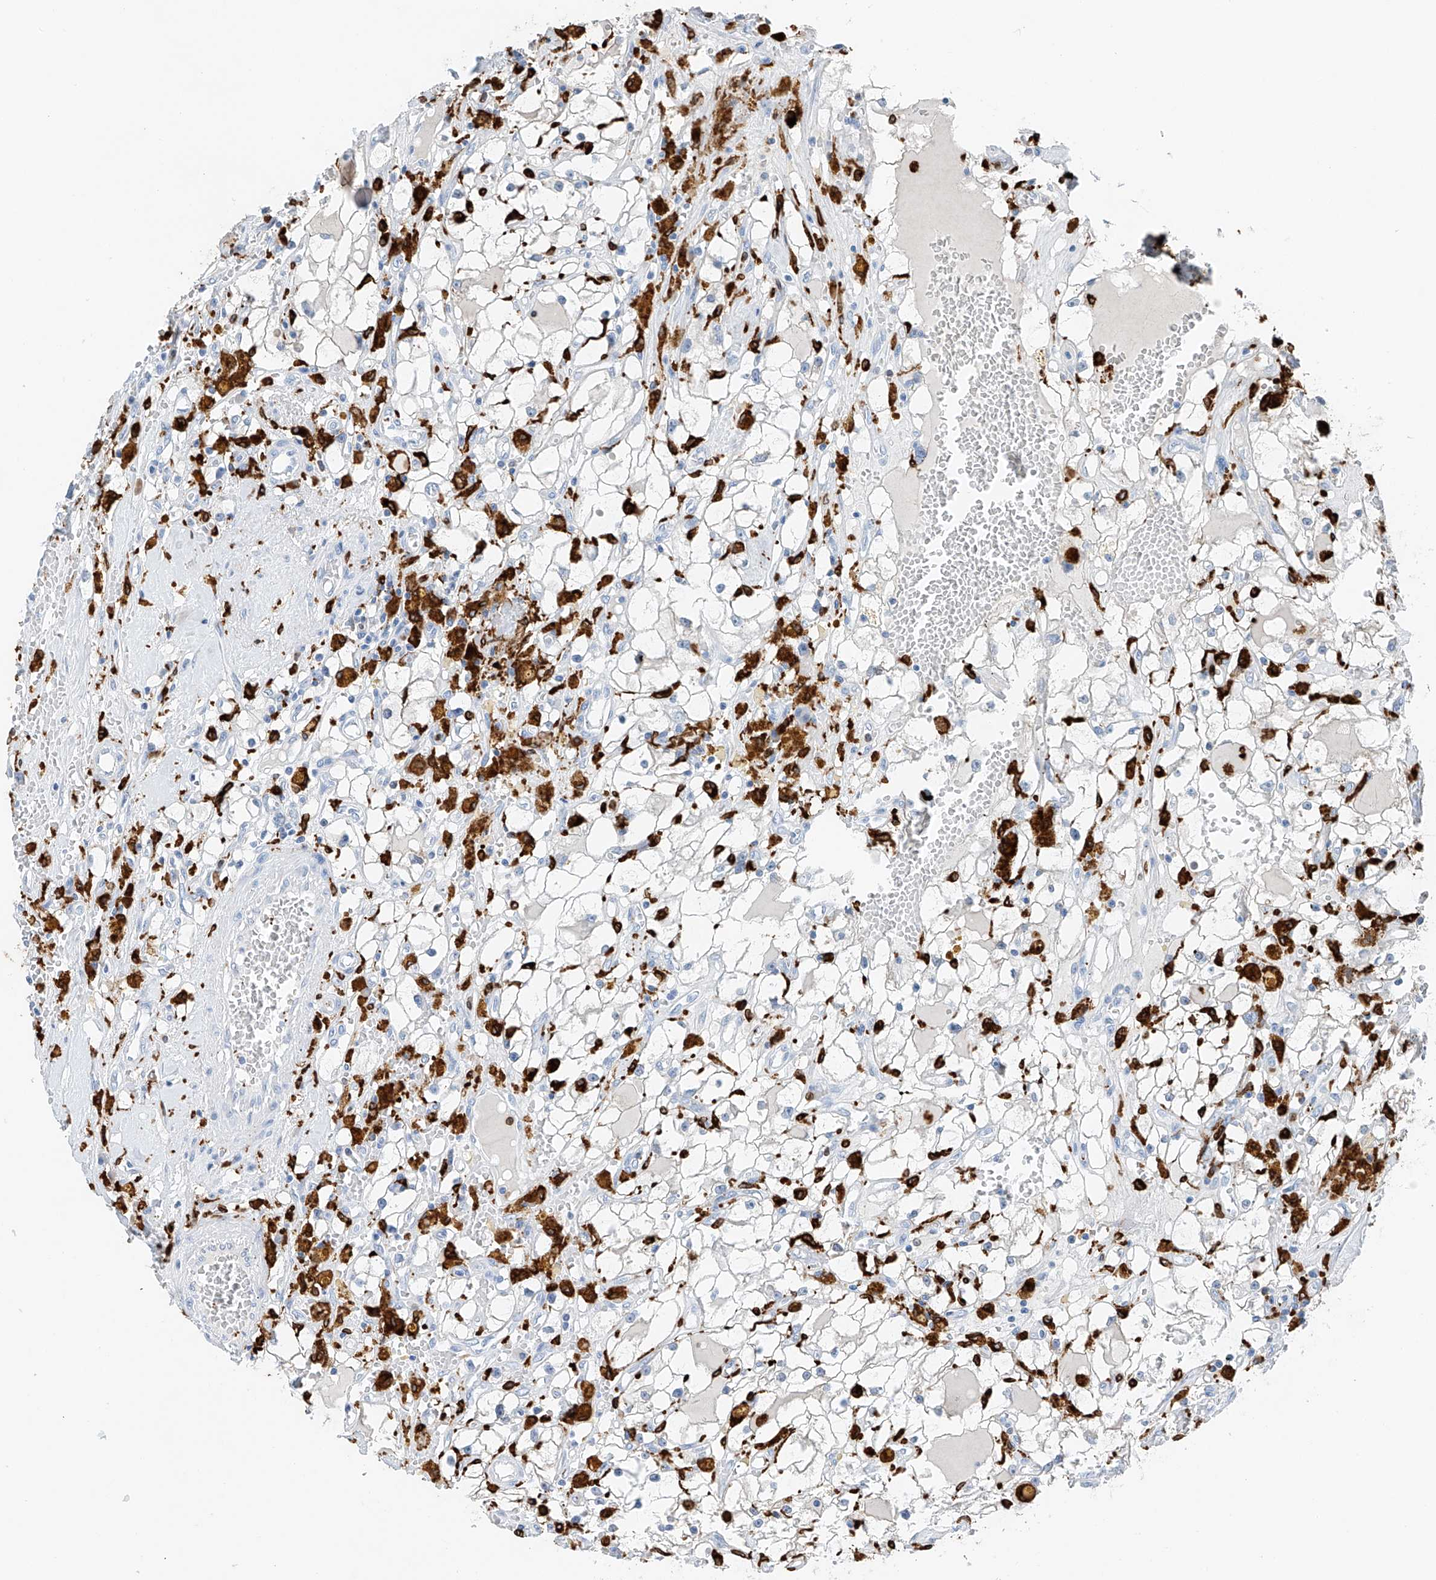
{"staining": {"intensity": "negative", "quantity": "none", "location": "none"}, "tissue": "renal cancer", "cell_type": "Tumor cells", "image_type": "cancer", "snomed": [{"axis": "morphology", "description": "Adenocarcinoma, NOS"}, {"axis": "topography", "description": "Kidney"}], "caption": "Micrograph shows no protein expression in tumor cells of renal adenocarcinoma tissue.", "gene": "TBXAS1", "patient": {"sex": "male", "age": 56}}